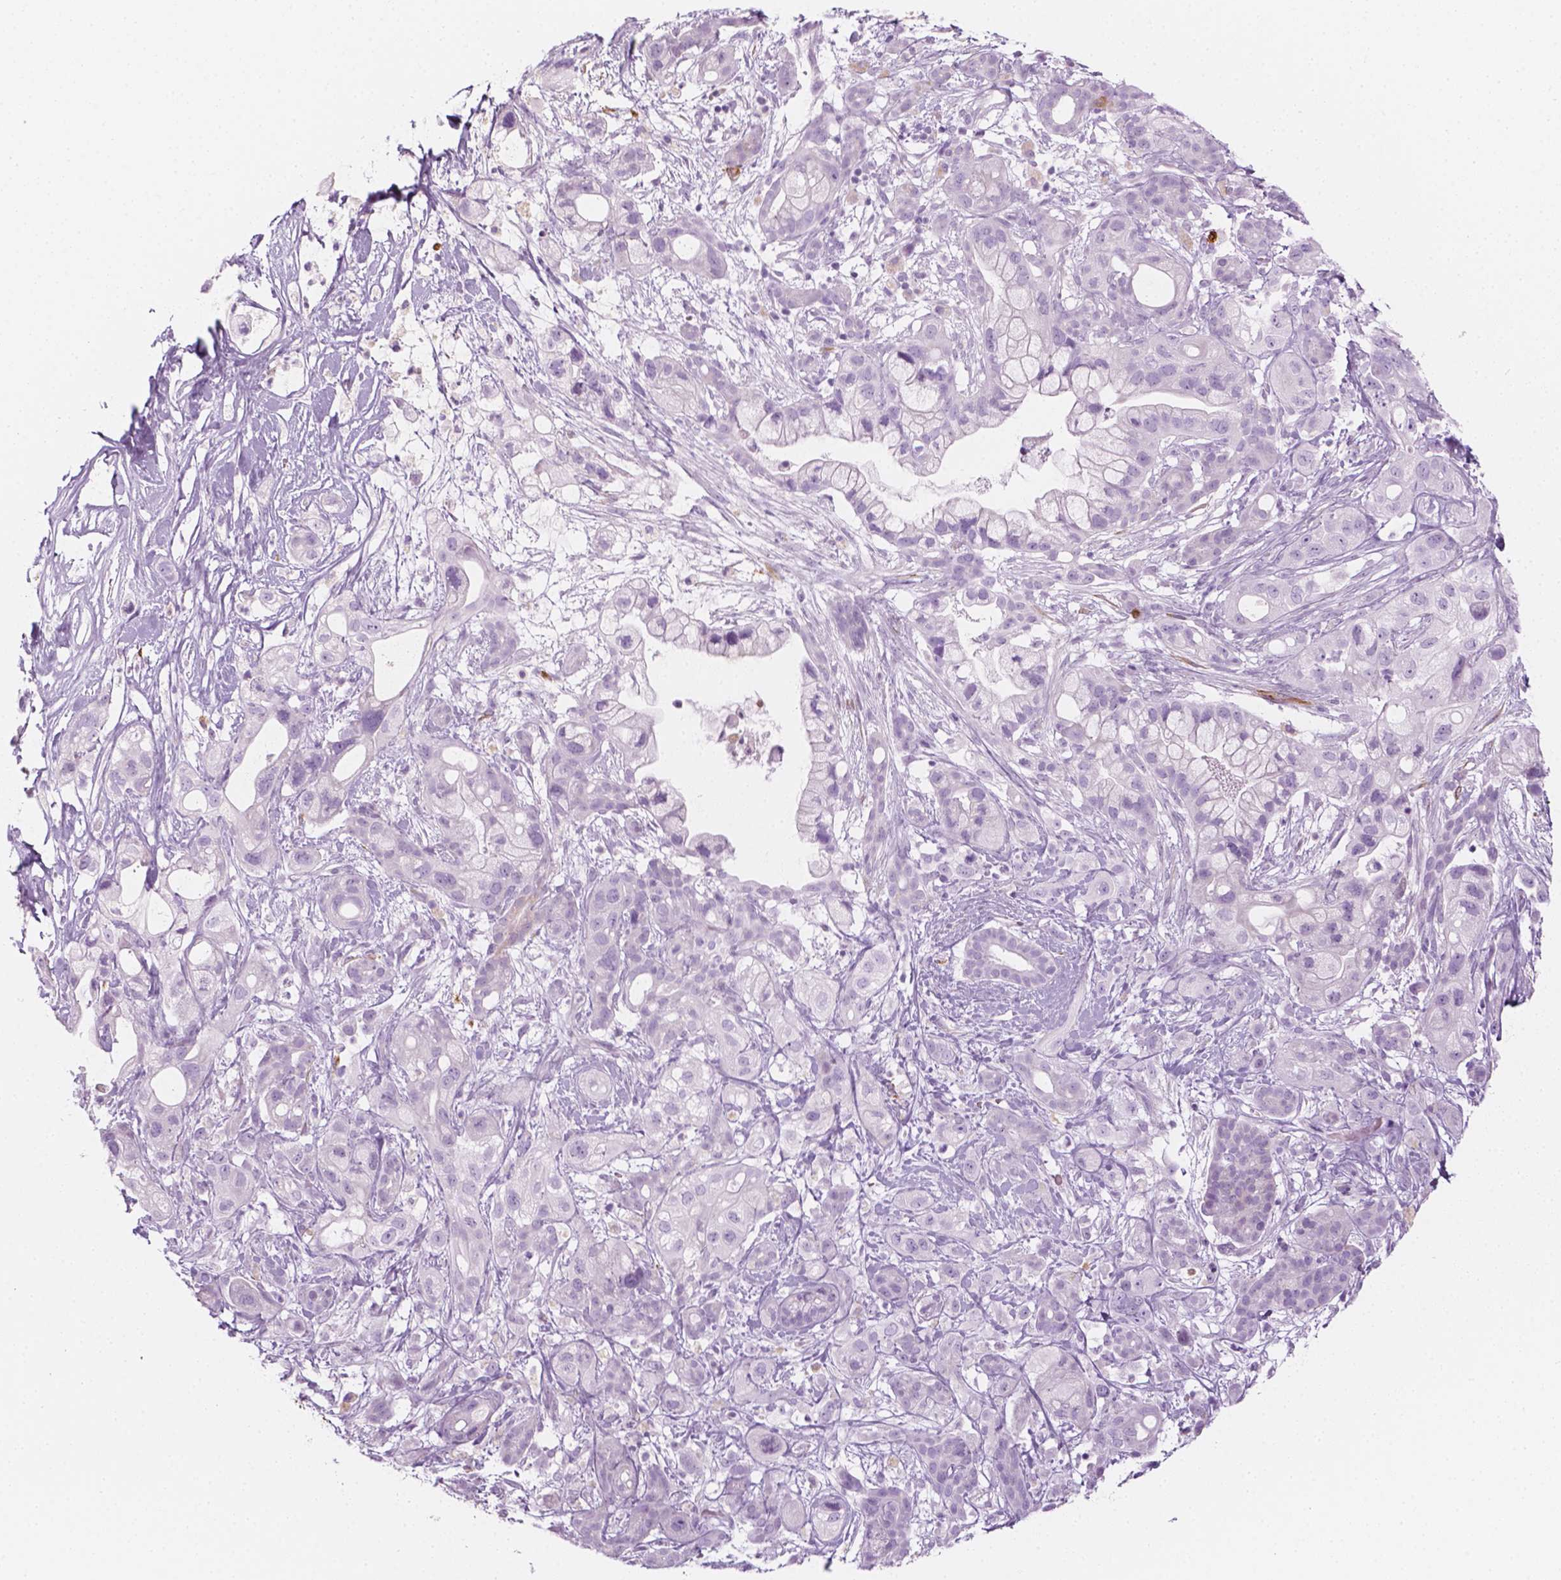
{"staining": {"intensity": "negative", "quantity": "none", "location": "none"}, "tissue": "pancreatic cancer", "cell_type": "Tumor cells", "image_type": "cancer", "snomed": [{"axis": "morphology", "description": "Adenocarcinoma, NOS"}, {"axis": "topography", "description": "Pancreas"}], "caption": "Adenocarcinoma (pancreatic) was stained to show a protein in brown. There is no significant positivity in tumor cells.", "gene": "CES1", "patient": {"sex": "male", "age": 44}}